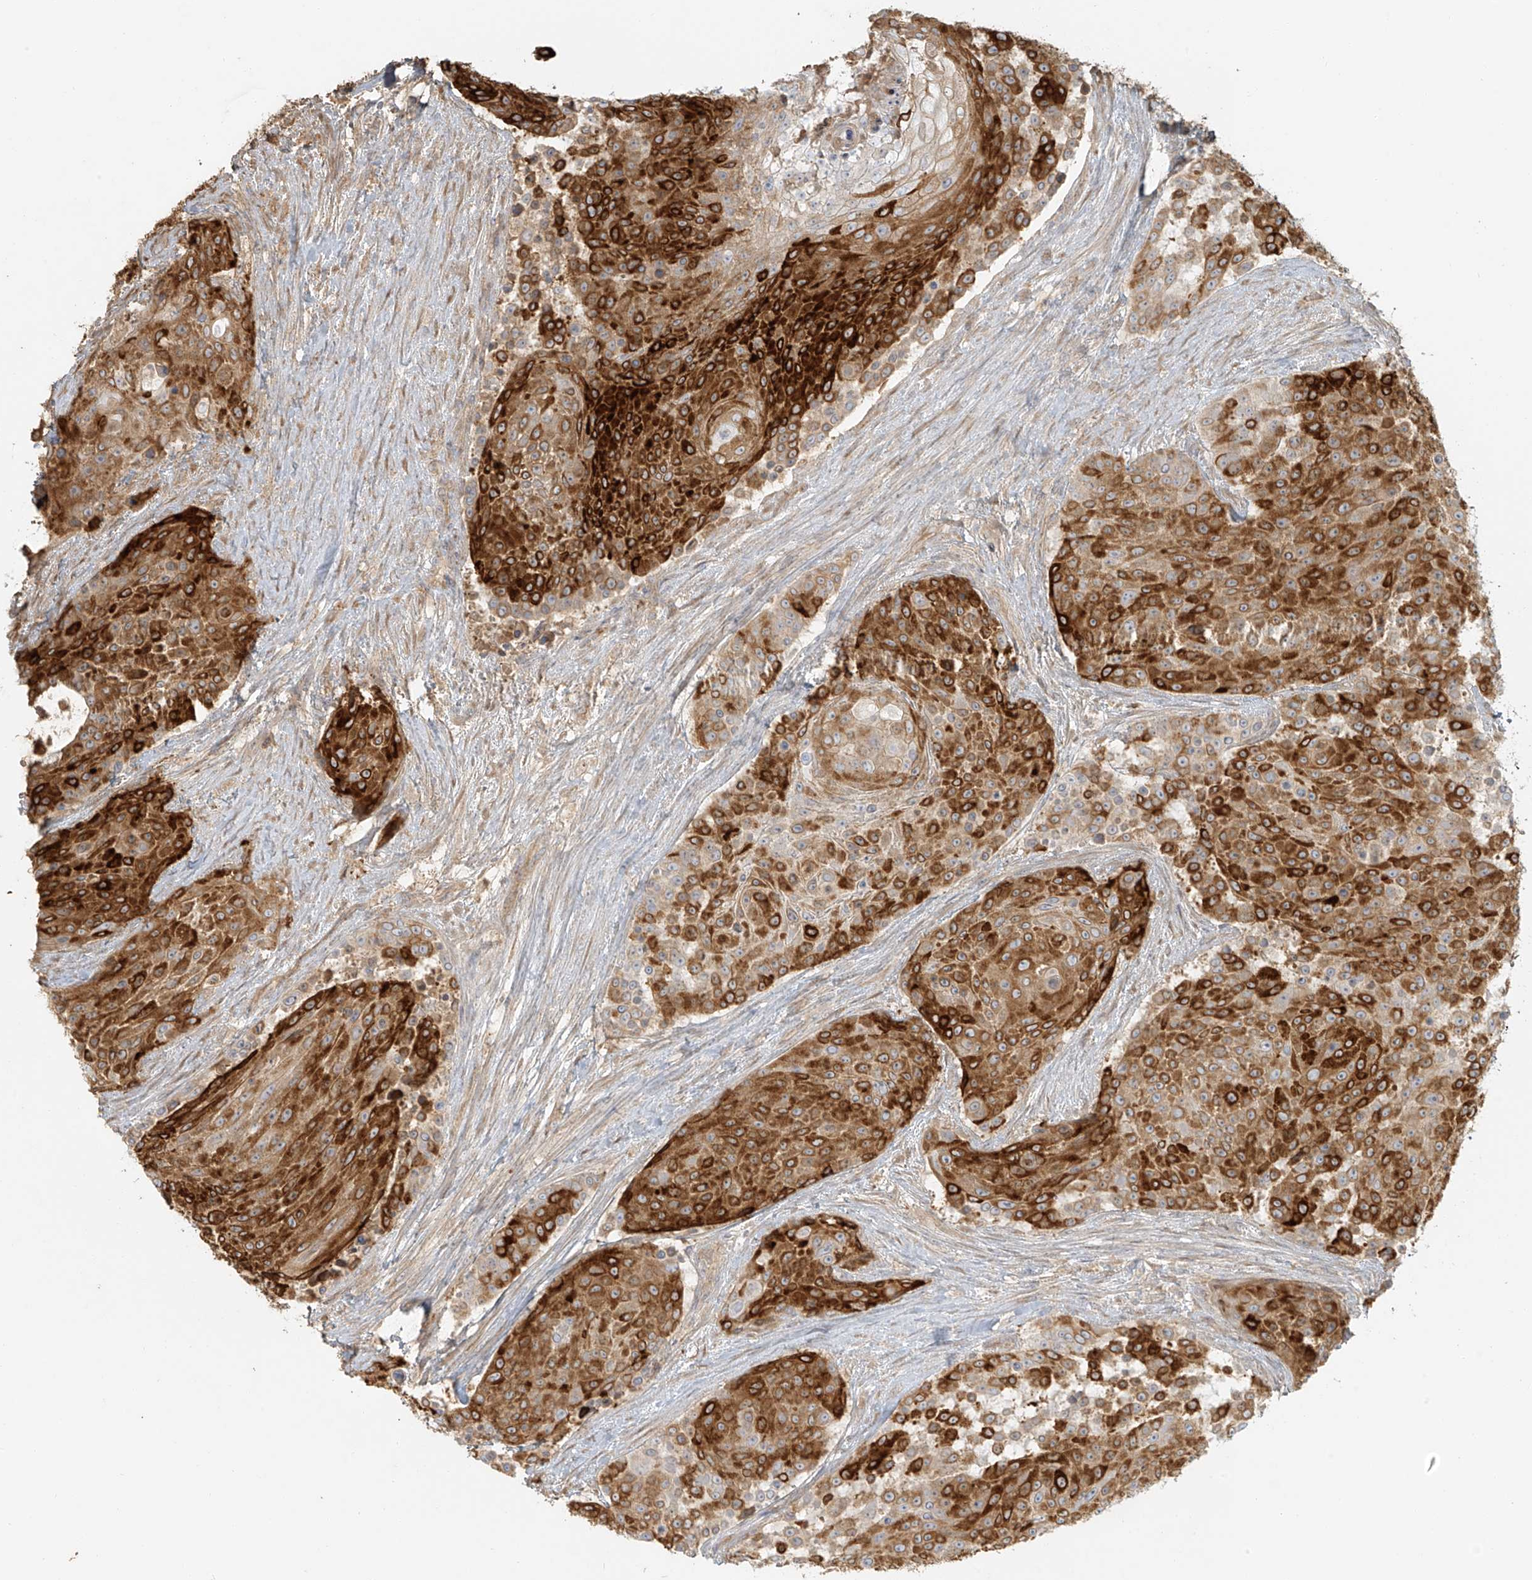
{"staining": {"intensity": "strong", "quantity": ">75%", "location": "cytoplasmic/membranous"}, "tissue": "urothelial cancer", "cell_type": "Tumor cells", "image_type": "cancer", "snomed": [{"axis": "morphology", "description": "Urothelial carcinoma, High grade"}, {"axis": "topography", "description": "Urinary bladder"}], "caption": "This is a micrograph of immunohistochemistry staining of urothelial cancer, which shows strong positivity in the cytoplasmic/membranous of tumor cells.", "gene": "UPK1B", "patient": {"sex": "female", "age": 63}}